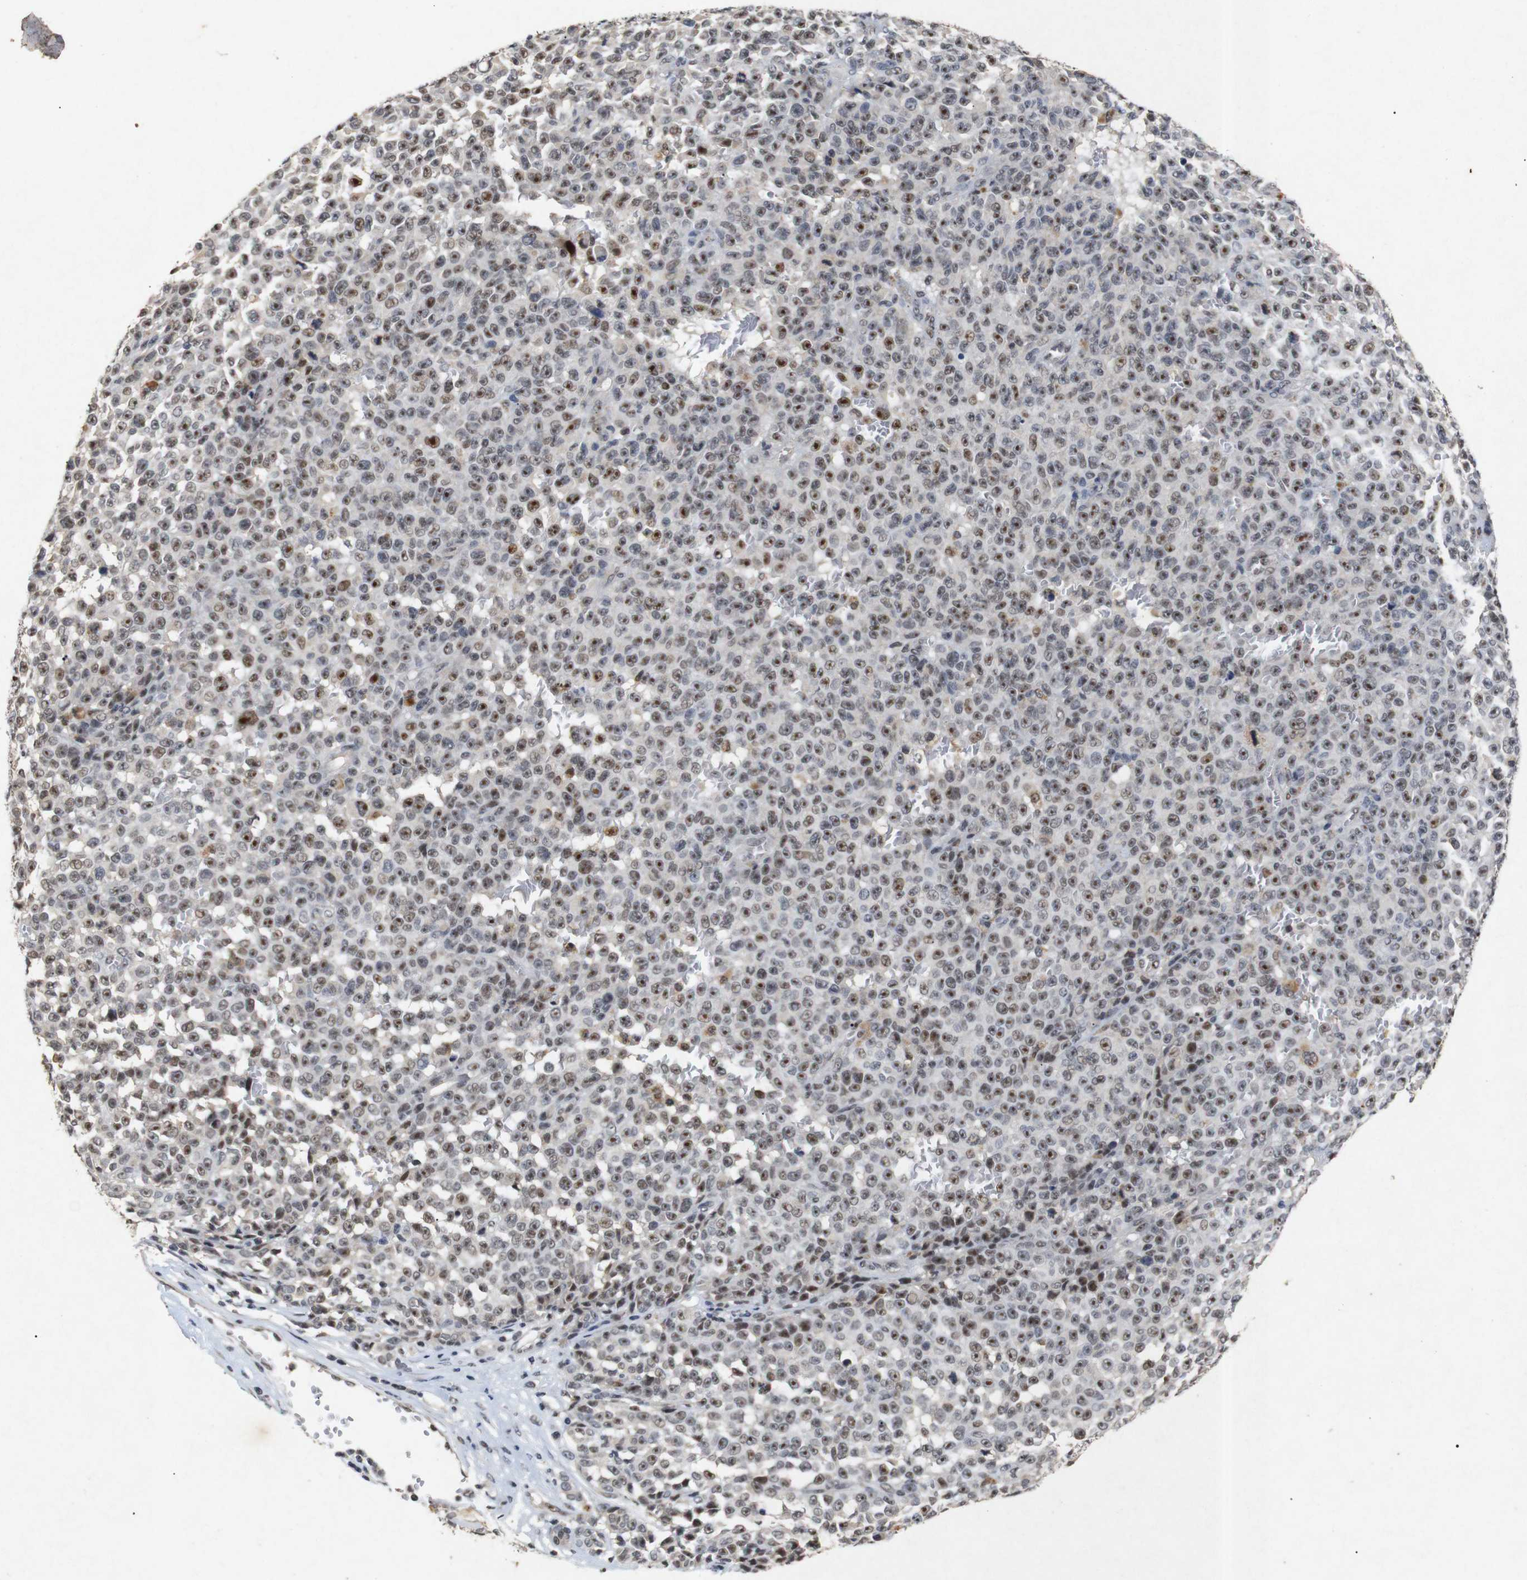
{"staining": {"intensity": "moderate", "quantity": ">75%", "location": "nuclear"}, "tissue": "melanoma", "cell_type": "Tumor cells", "image_type": "cancer", "snomed": [{"axis": "morphology", "description": "Malignant melanoma, NOS"}, {"axis": "topography", "description": "Skin"}], "caption": "This is a photomicrograph of IHC staining of melanoma, which shows moderate staining in the nuclear of tumor cells.", "gene": "PARN", "patient": {"sex": "female", "age": 82}}